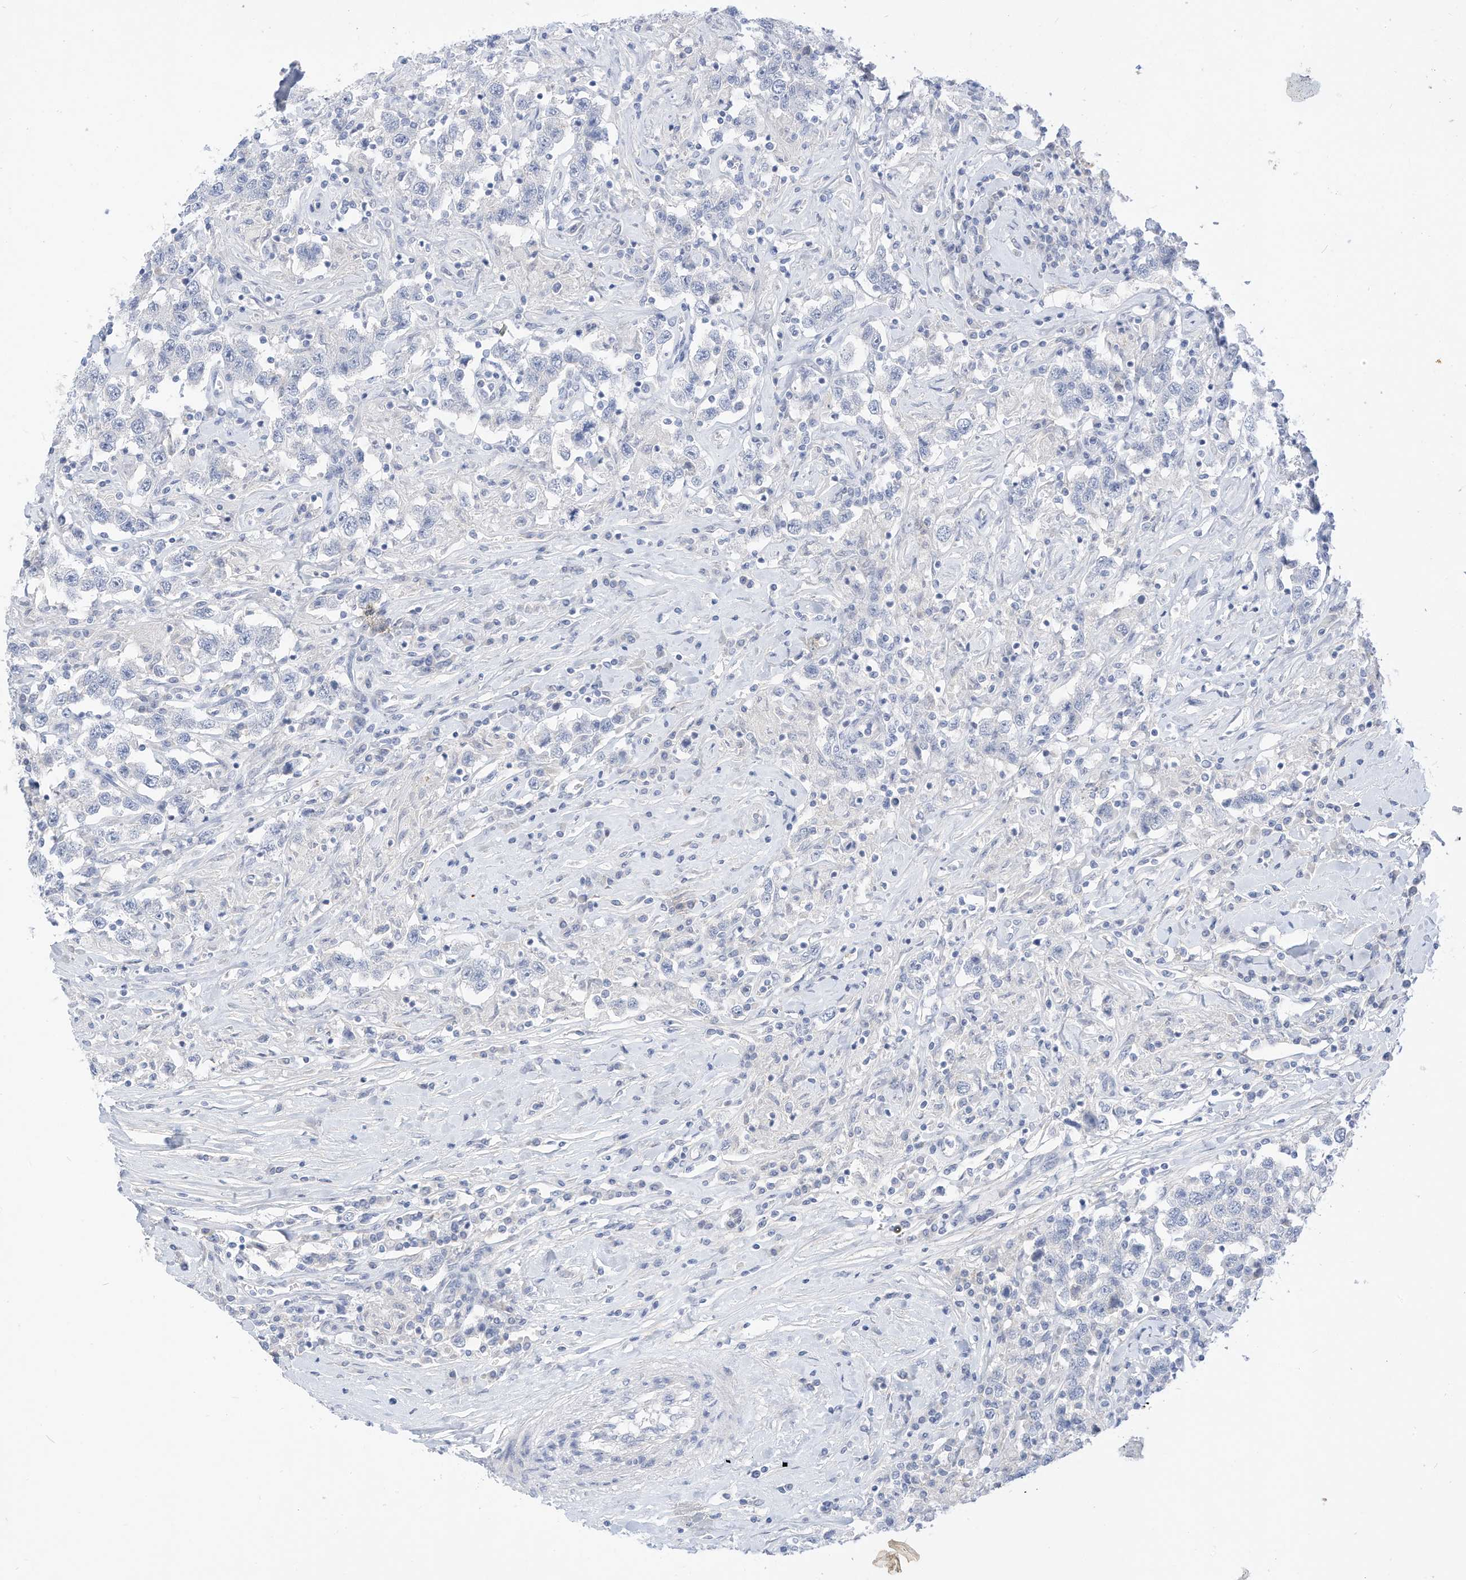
{"staining": {"intensity": "negative", "quantity": "none", "location": "none"}, "tissue": "testis cancer", "cell_type": "Tumor cells", "image_type": "cancer", "snomed": [{"axis": "morphology", "description": "Seminoma, NOS"}, {"axis": "topography", "description": "Testis"}], "caption": "Immunohistochemical staining of seminoma (testis) shows no significant positivity in tumor cells. (Immunohistochemistry (ihc), brightfield microscopy, high magnification).", "gene": "SPOCD1", "patient": {"sex": "male", "age": 41}}